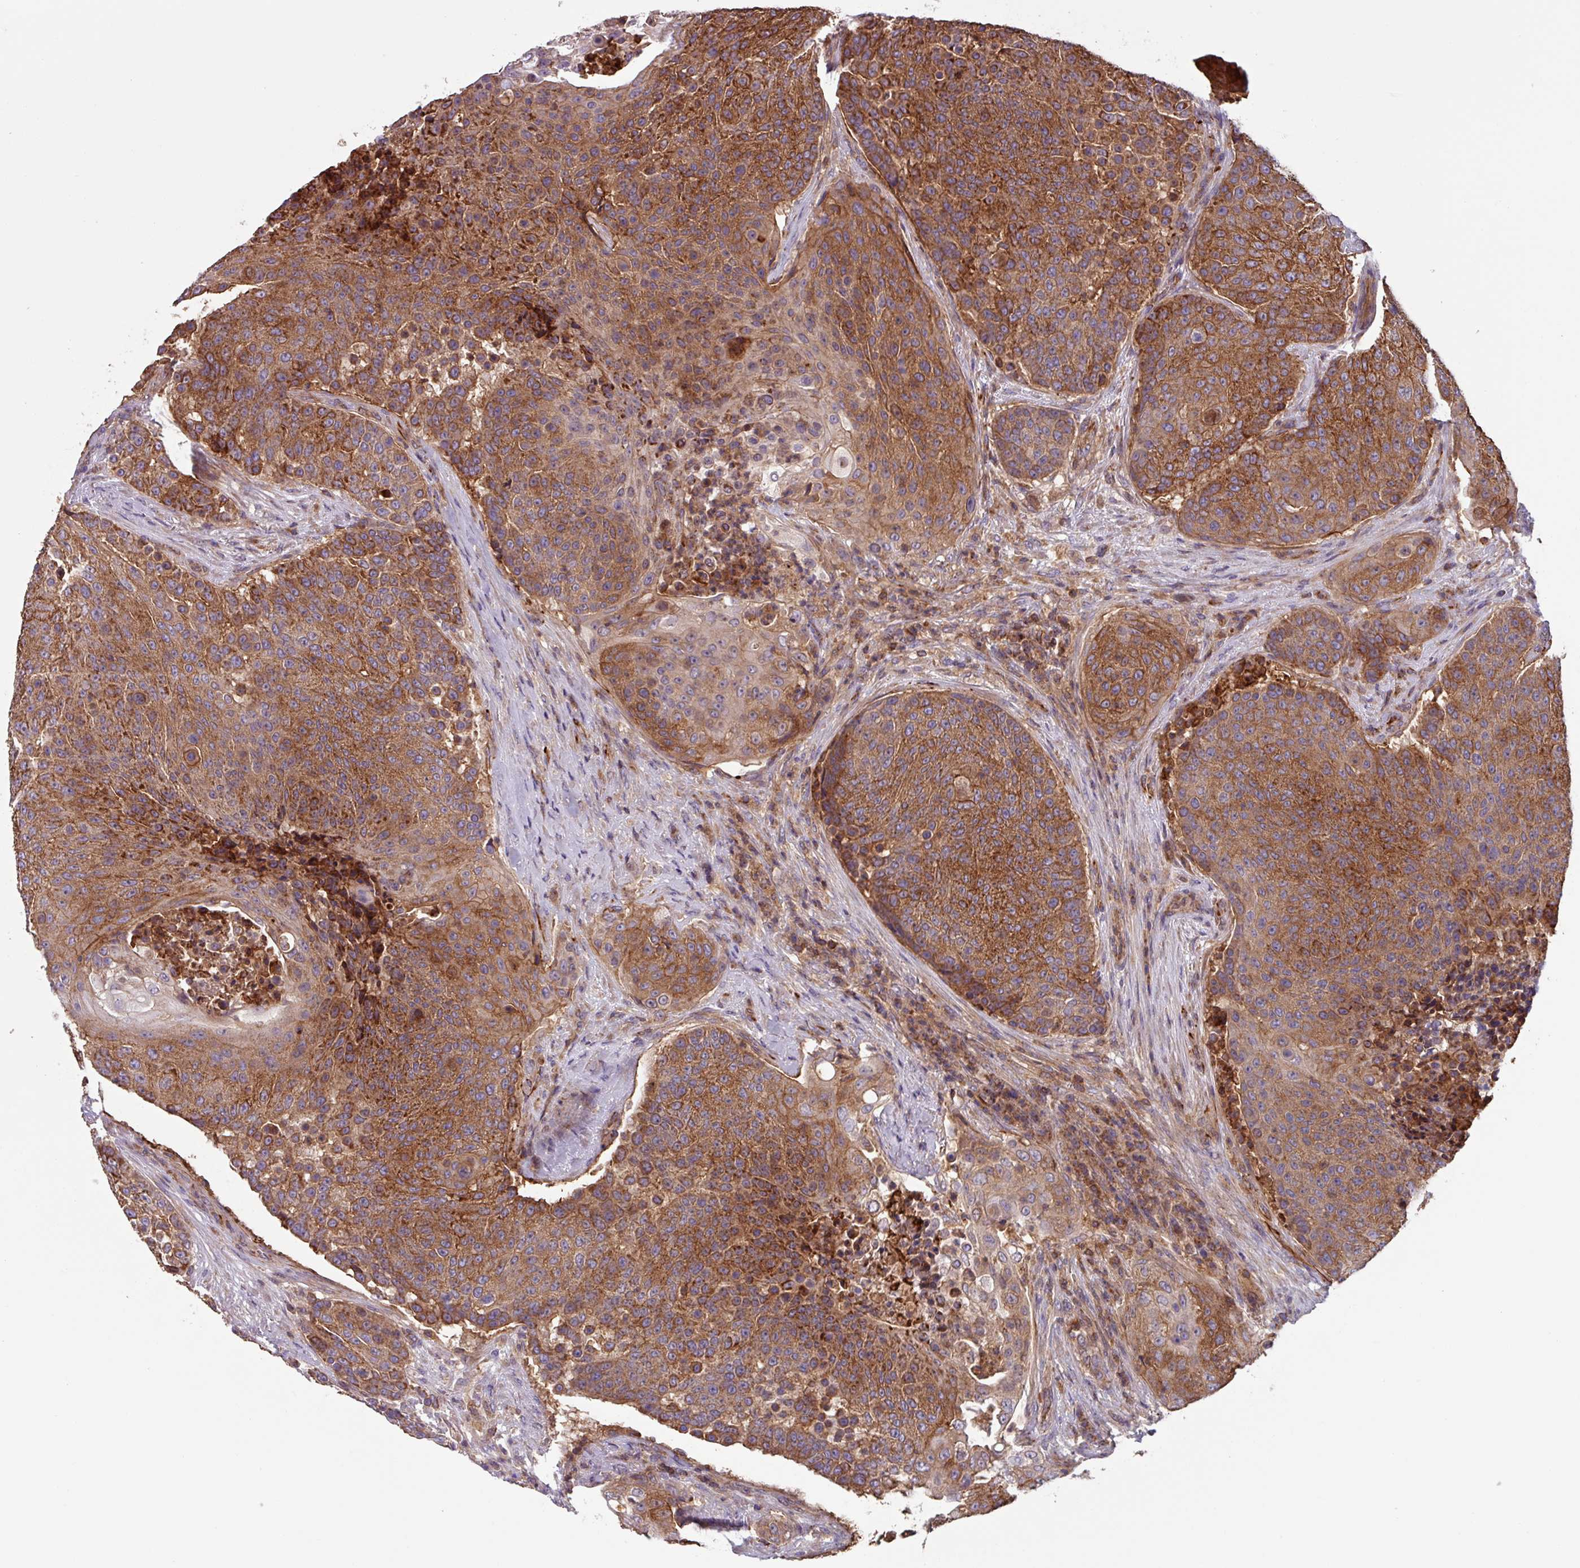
{"staining": {"intensity": "strong", "quantity": ">75%", "location": "cytoplasmic/membranous"}, "tissue": "urothelial cancer", "cell_type": "Tumor cells", "image_type": "cancer", "snomed": [{"axis": "morphology", "description": "Urothelial carcinoma, High grade"}, {"axis": "topography", "description": "Urinary bladder"}], "caption": "Urothelial carcinoma (high-grade) was stained to show a protein in brown. There is high levels of strong cytoplasmic/membranous expression in approximately >75% of tumor cells. (brown staining indicates protein expression, while blue staining denotes nuclei).", "gene": "PLEKHD1", "patient": {"sex": "female", "age": 63}}